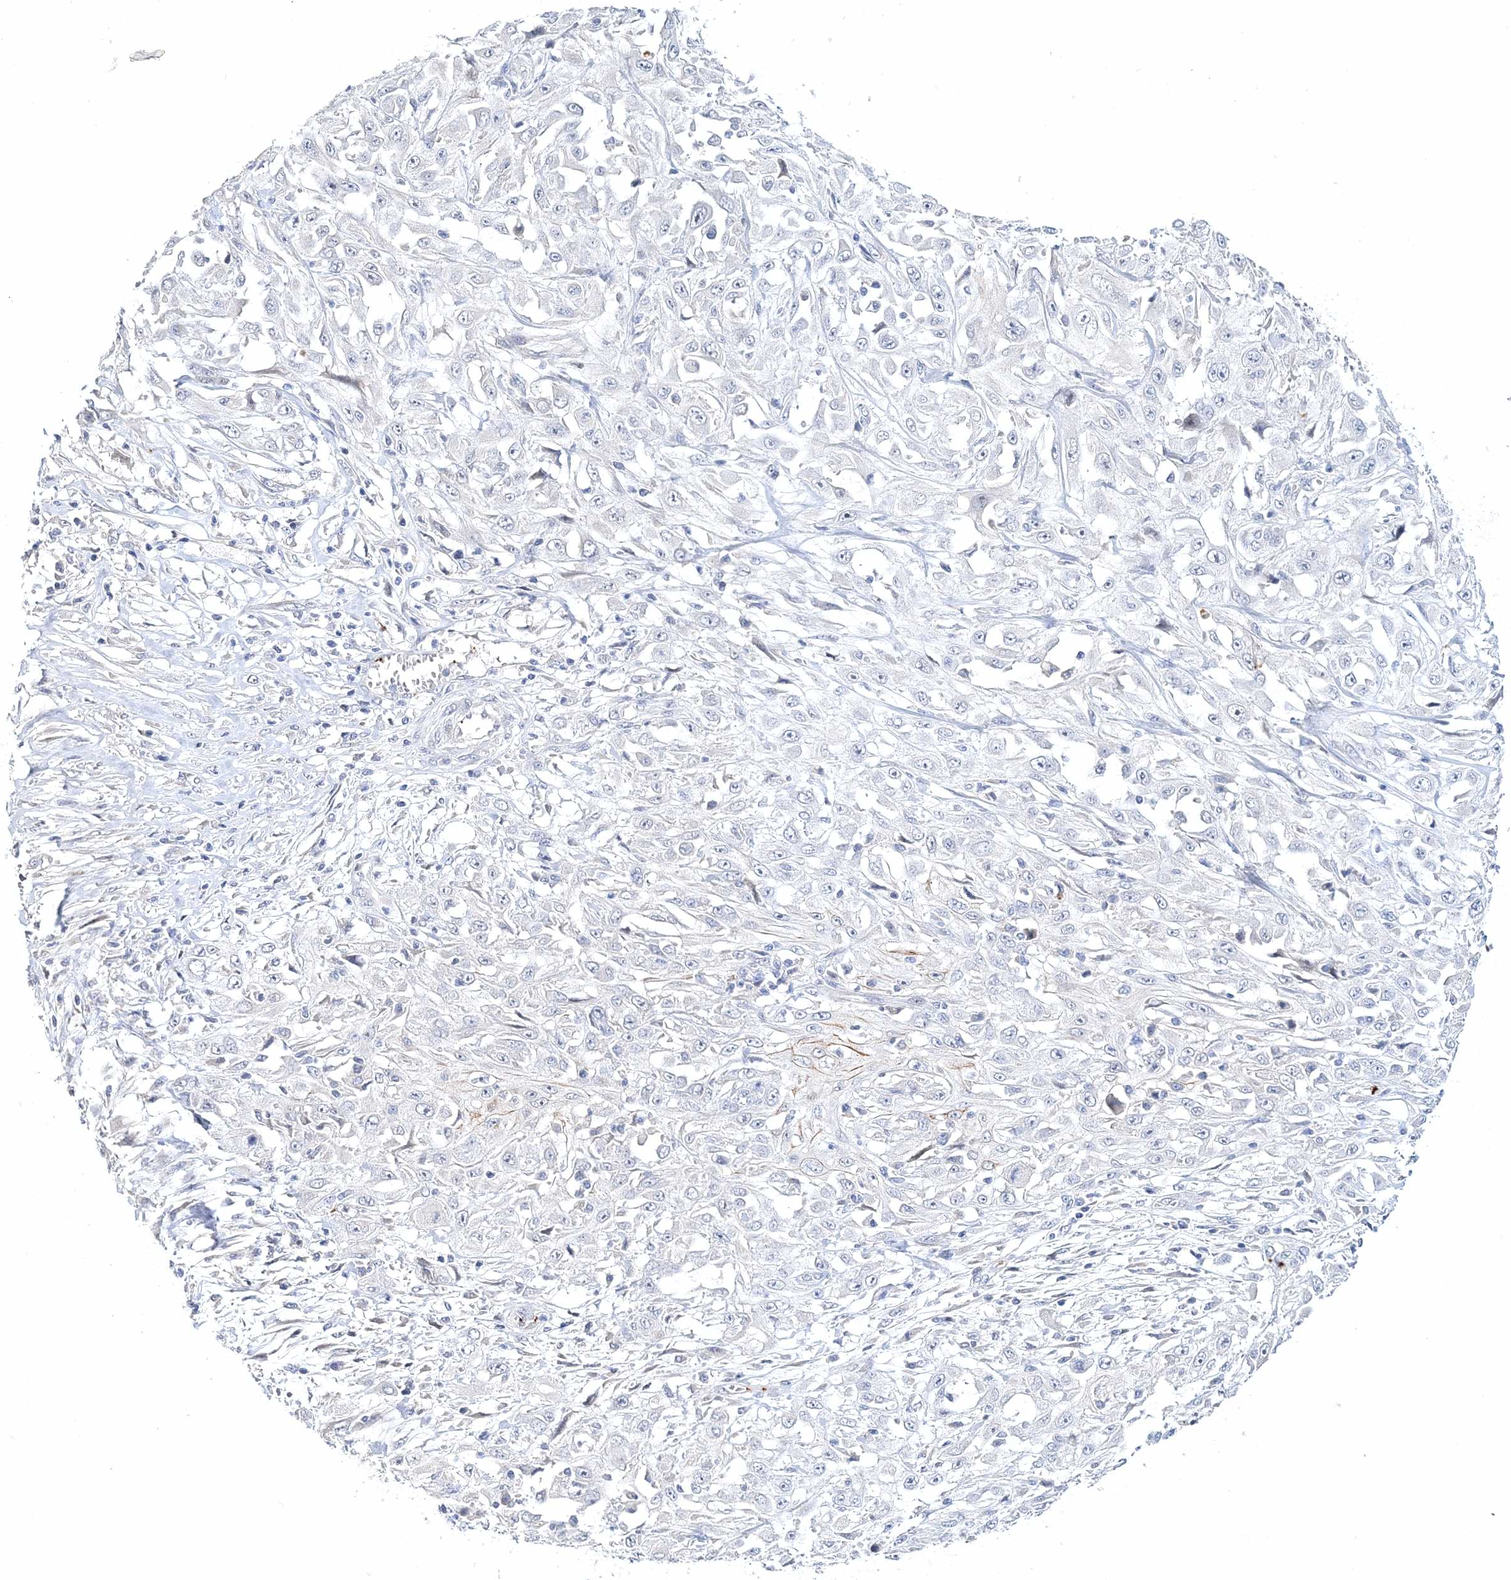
{"staining": {"intensity": "negative", "quantity": "none", "location": "none"}, "tissue": "skin cancer", "cell_type": "Tumor cells", "image_type": "cancer", "snomed": [{"axis": "morphology", "description": "Squamous cell carcinoma, NOS"}, {"axis": "morphology", "description": "Squamous cell carcinoma, metastatic, NOS"}, {"axis": "topography", "description": "Skin"}, {"axis": "topography", "description": "Lymph node"}], "caption": "A photomicrograph of skin cancer (squamous cell carcinoma) stained for a protein displays no brown staining in tumor cells.", "gene": "MYOZ2", "patient": {"sex": "male", "age": 75}}